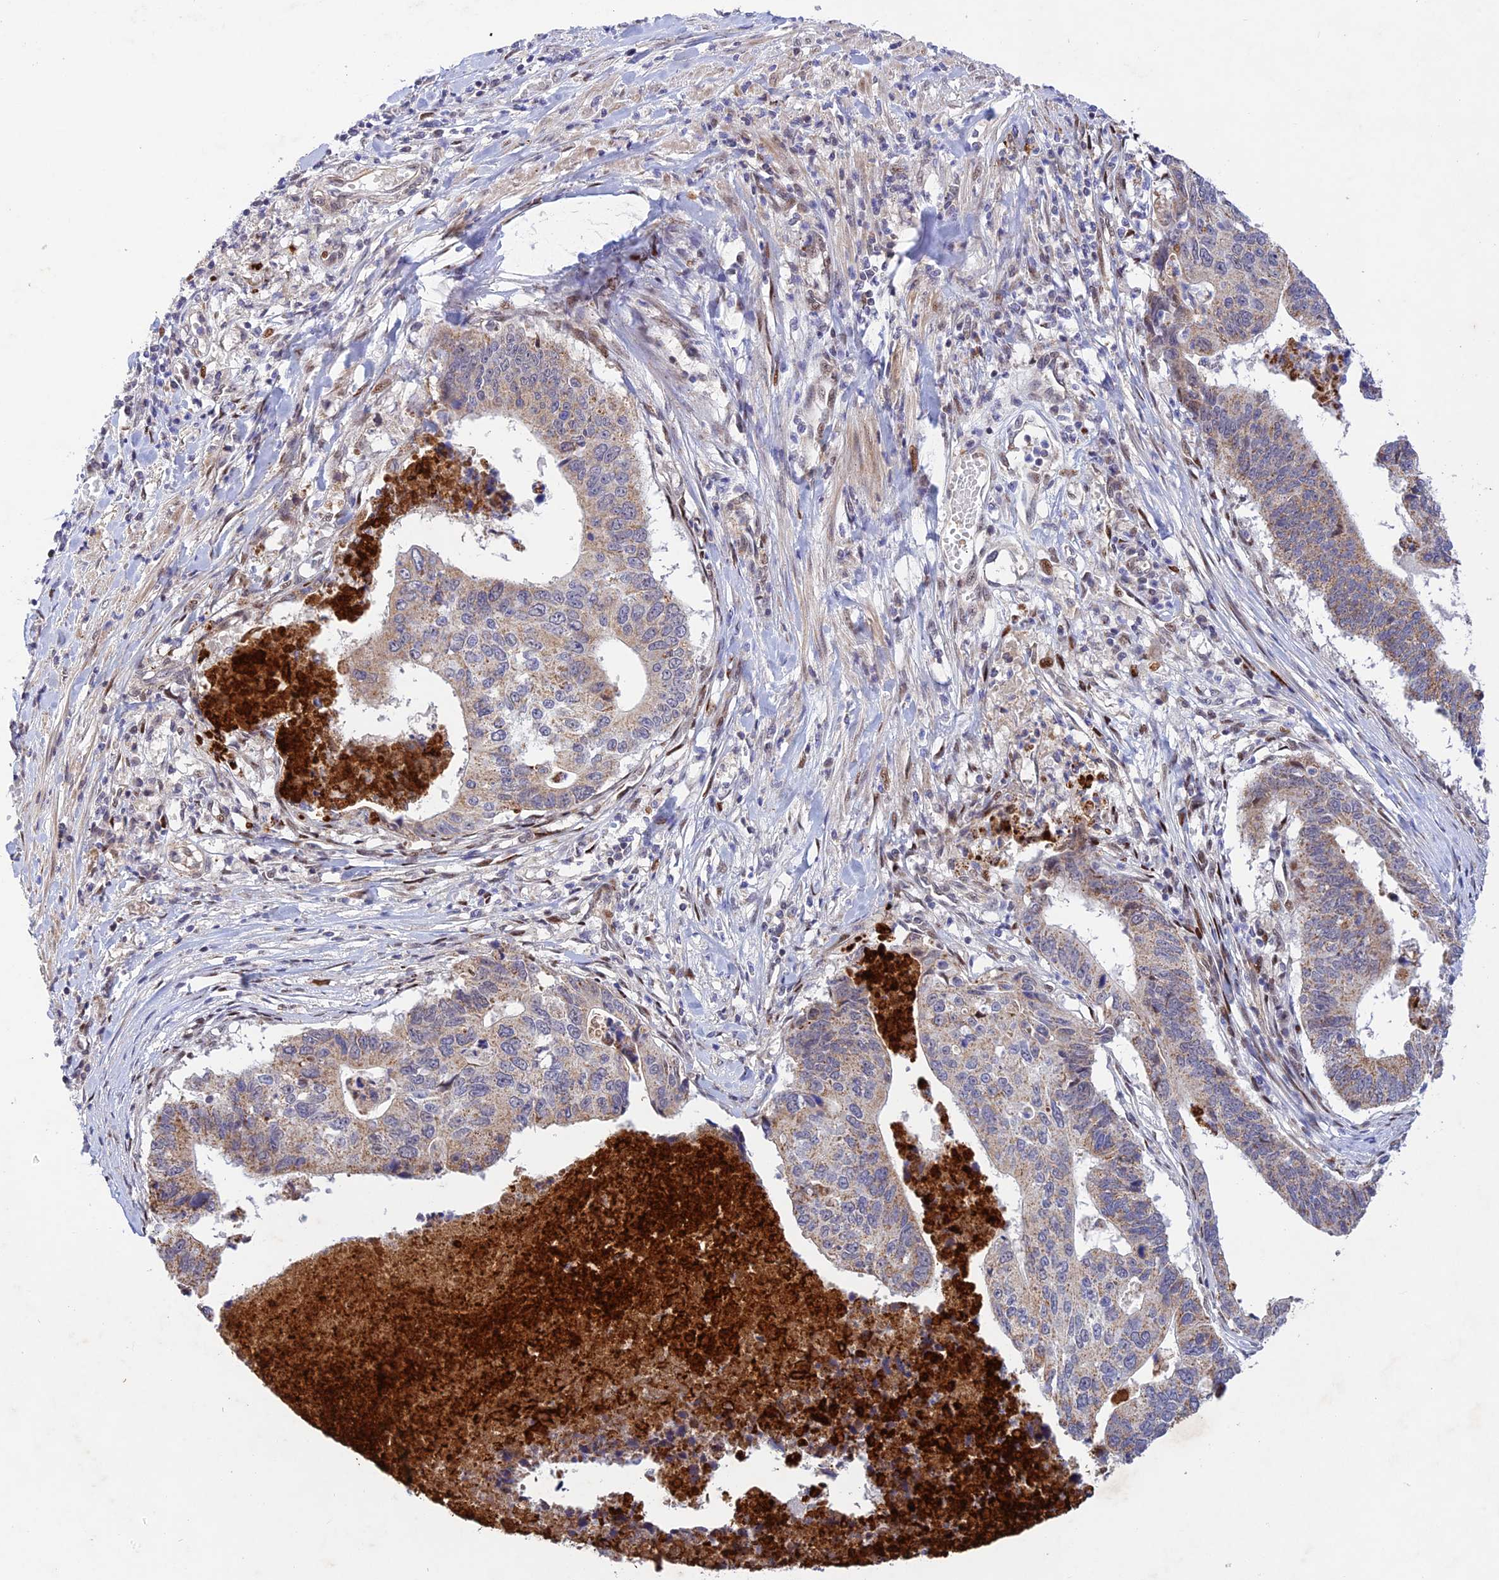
{"staining": {"intensity": "weak", "quantity": ">75%", "location": "cytoplasmic/membranous"}, "tissue": "stomach cancer", "cell_type": "Tumor cells", "image_type": "cancer", "snomed": [{"axis": "morphology", "description": "Adenocarcinoma, NOS"}, {"axis": "topography", "description": "Stomach"}], "caption": "DAB (3,3'-diaminobenzidine) immunohistochemical staining of stomach adenocarcinoma exhibits weak cytoplasmic/membranous protein positivity in about >75% of tumor cells.", "gene": "WDR55", "patient": {"sex": "male", "age": 59}}